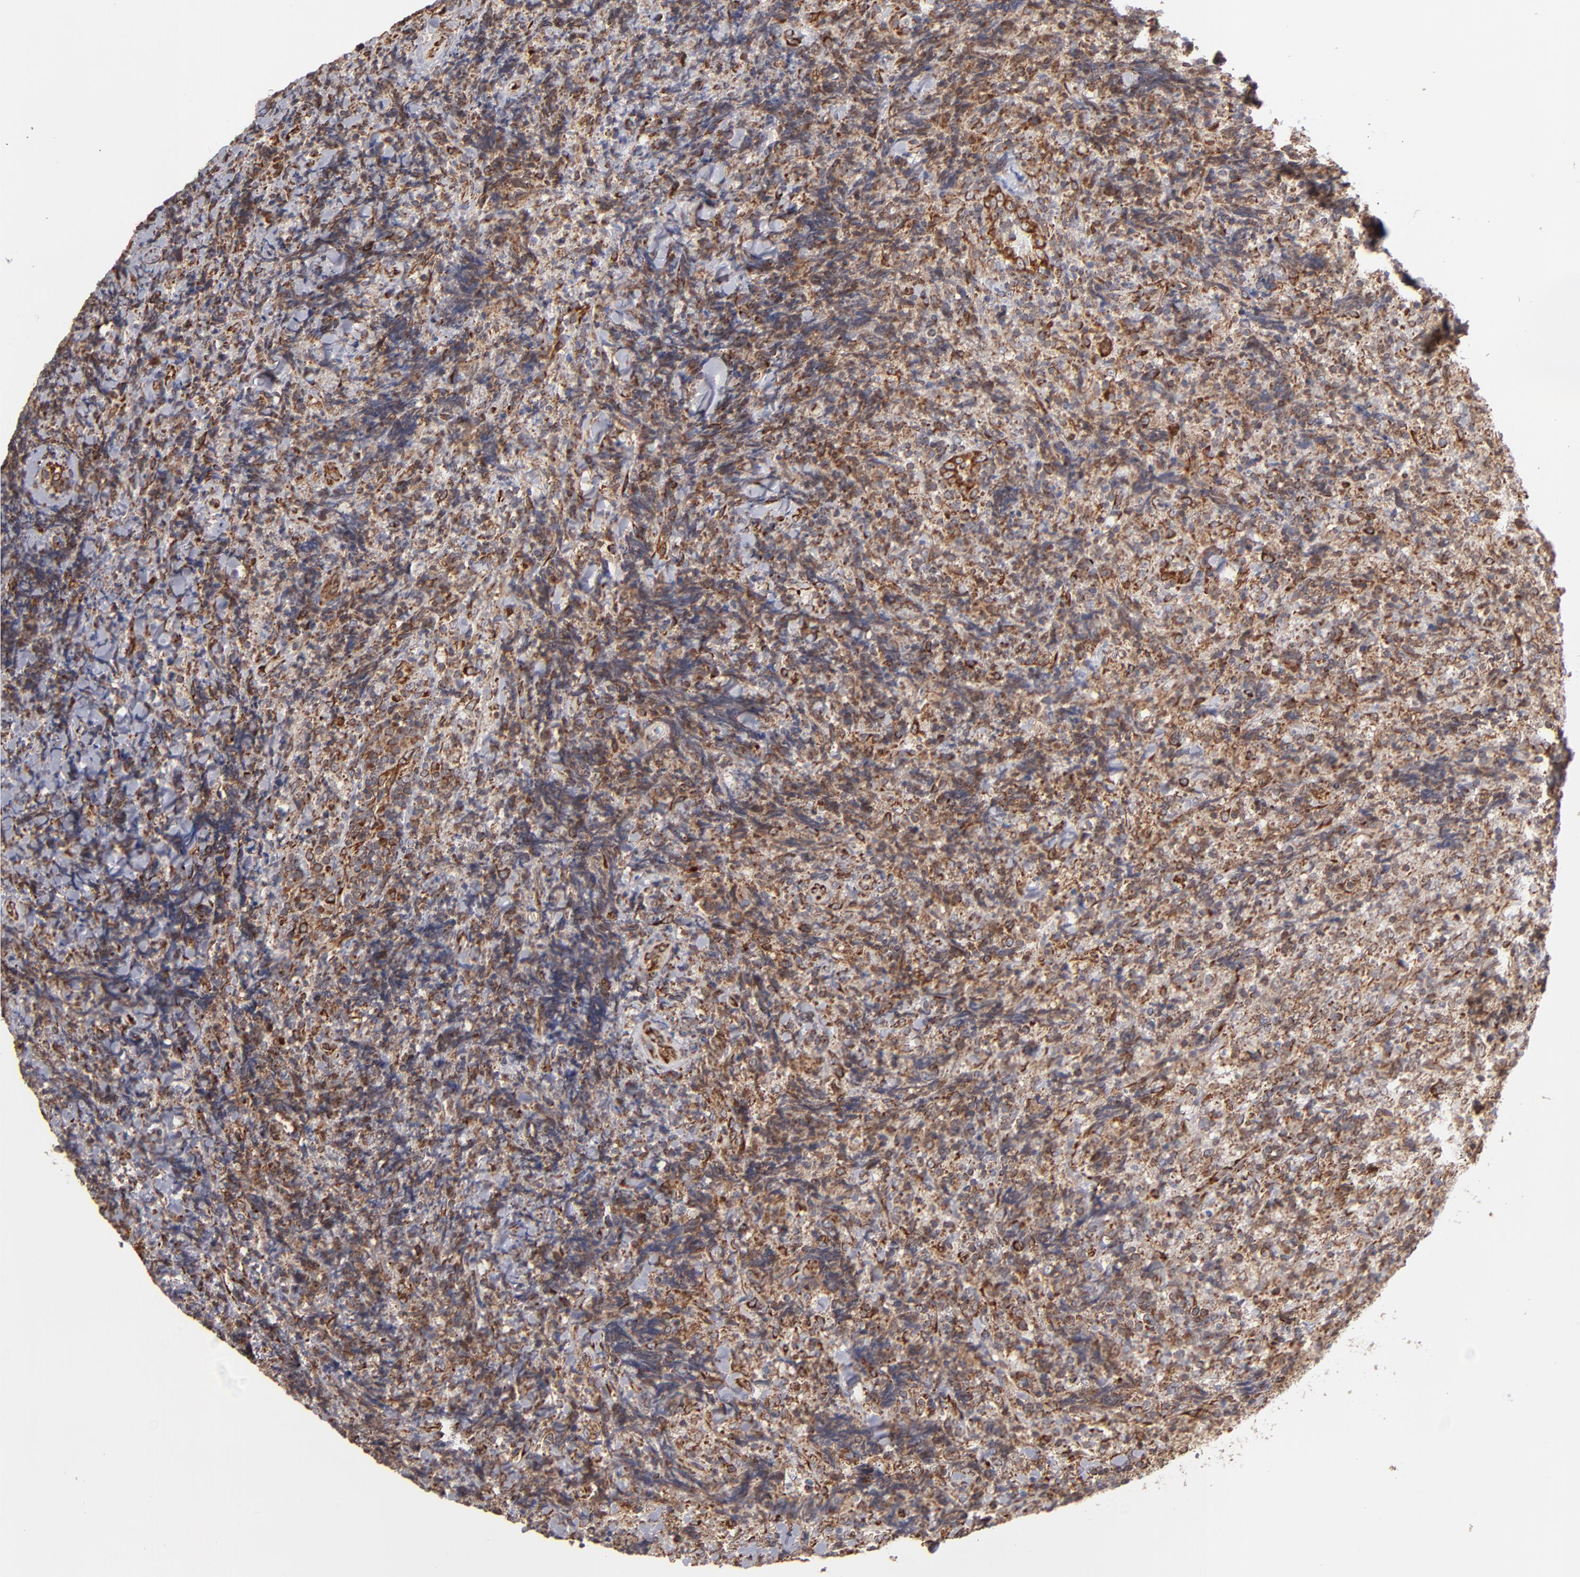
{"staining": {"intensity": "moderate", "quantity": ">75%", "location": "cytoplasmic/membranous"}, "tissue": "lymphoma", "cell_type": "Tumor cells", "image_type": "cancer", "snomed": [{"axis": "morphology", "description": "Malignant lymphoma, non-Hodgkin's type, High grade"}, {"axis": "topography", "description": "Tonsil"}], "caption": "Human high-grade malignant lymphoma, non-Hodgkin's type stained with a protein marker displays moderate staining in tumor cells.", "gene": "KTN1", "patient": {"sex": "female", "age": 36}}